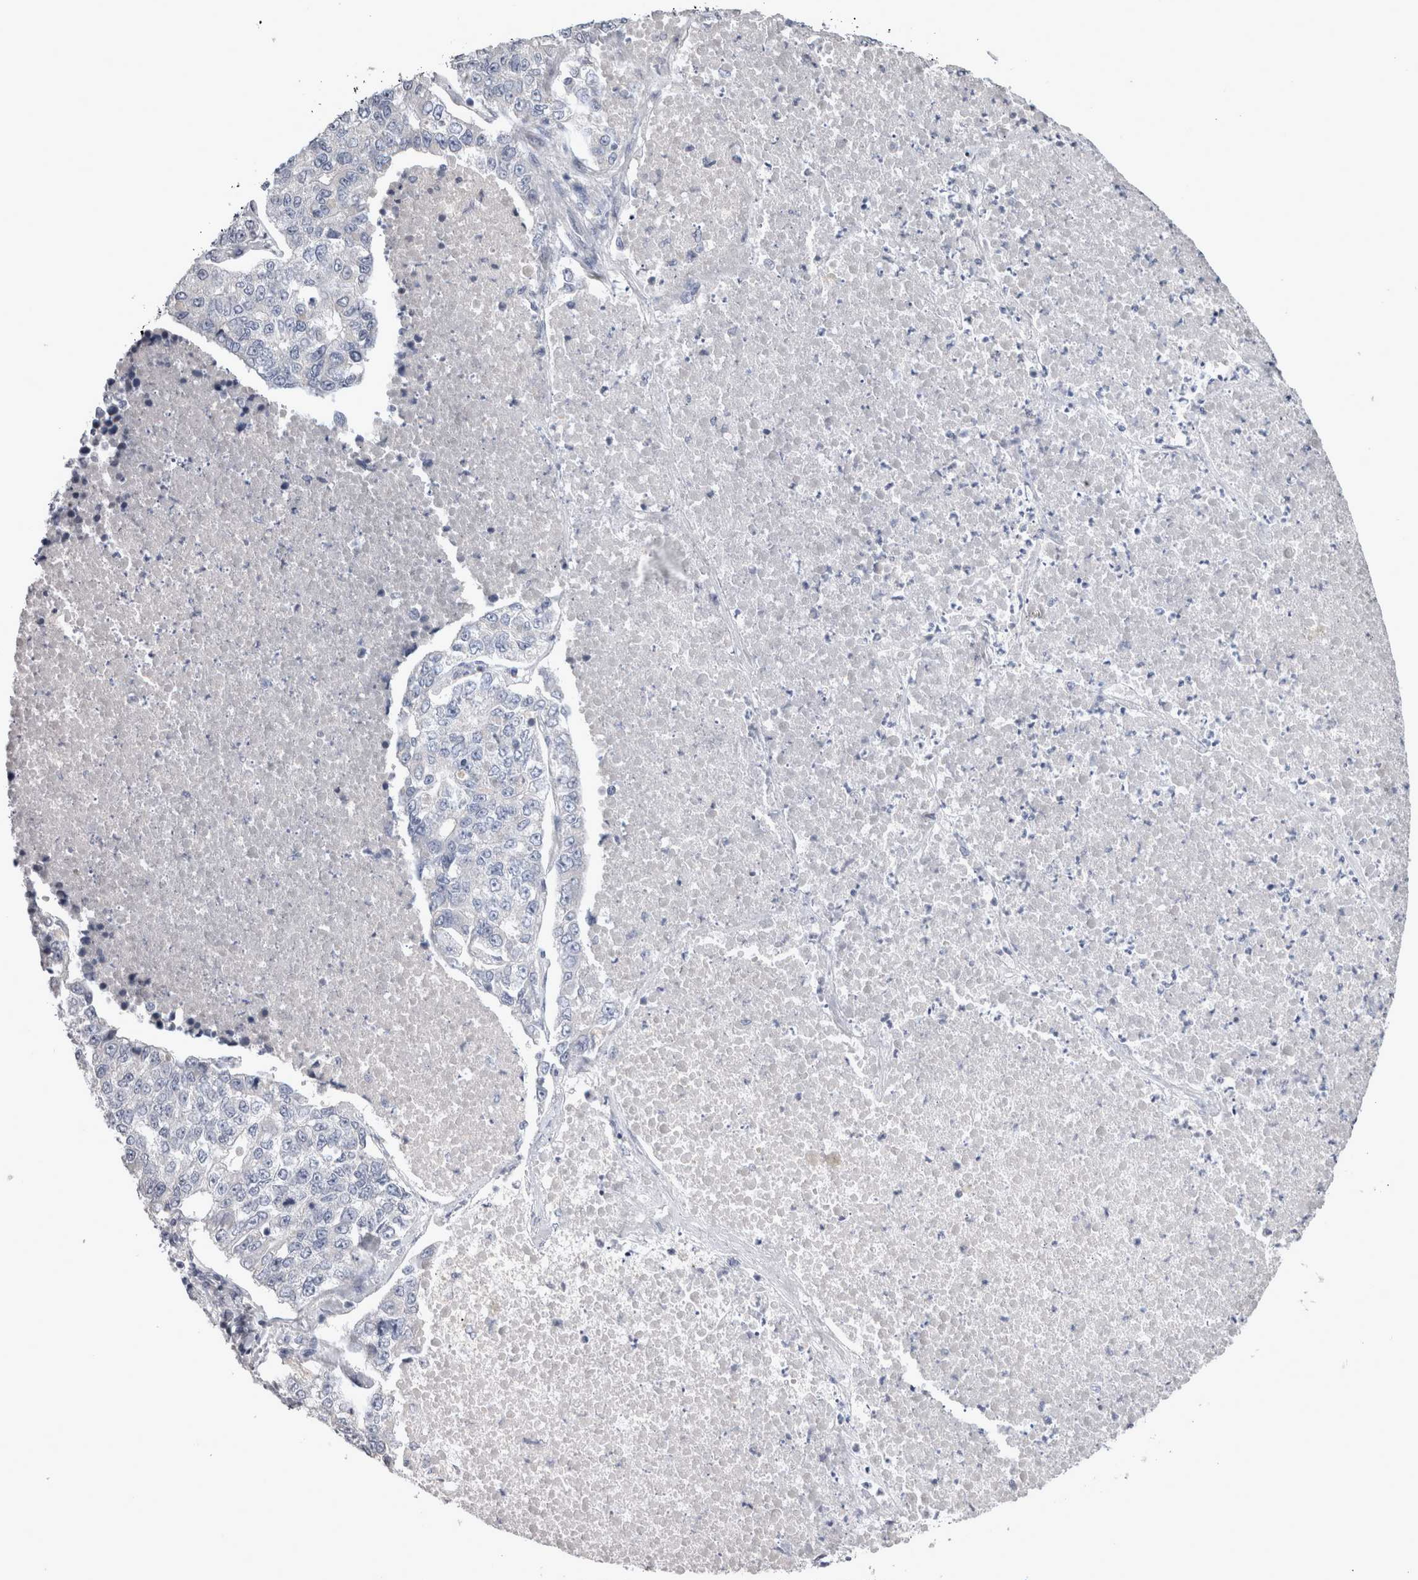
{"staining": {"intensity": "negative", "quantity": "none", "location": "none"}, "tissue": "lung cancer", "cell_type": "Tumor cells", "image_type": "cancer", "snomed": [{"axis": "morphology", "description": "Adenocarcinoma, NOS"}, {"axis": "topography", "description": "Lung"}], "caption": "Immunohistochemistry (IHC) histopathology image of lung cancer (adenocarcinoma) stained for a protein (brown), which demonstrates no expression in tumor cells.", "gene": "LRRC40", "patient": {"sex": "male", "age": 49}}